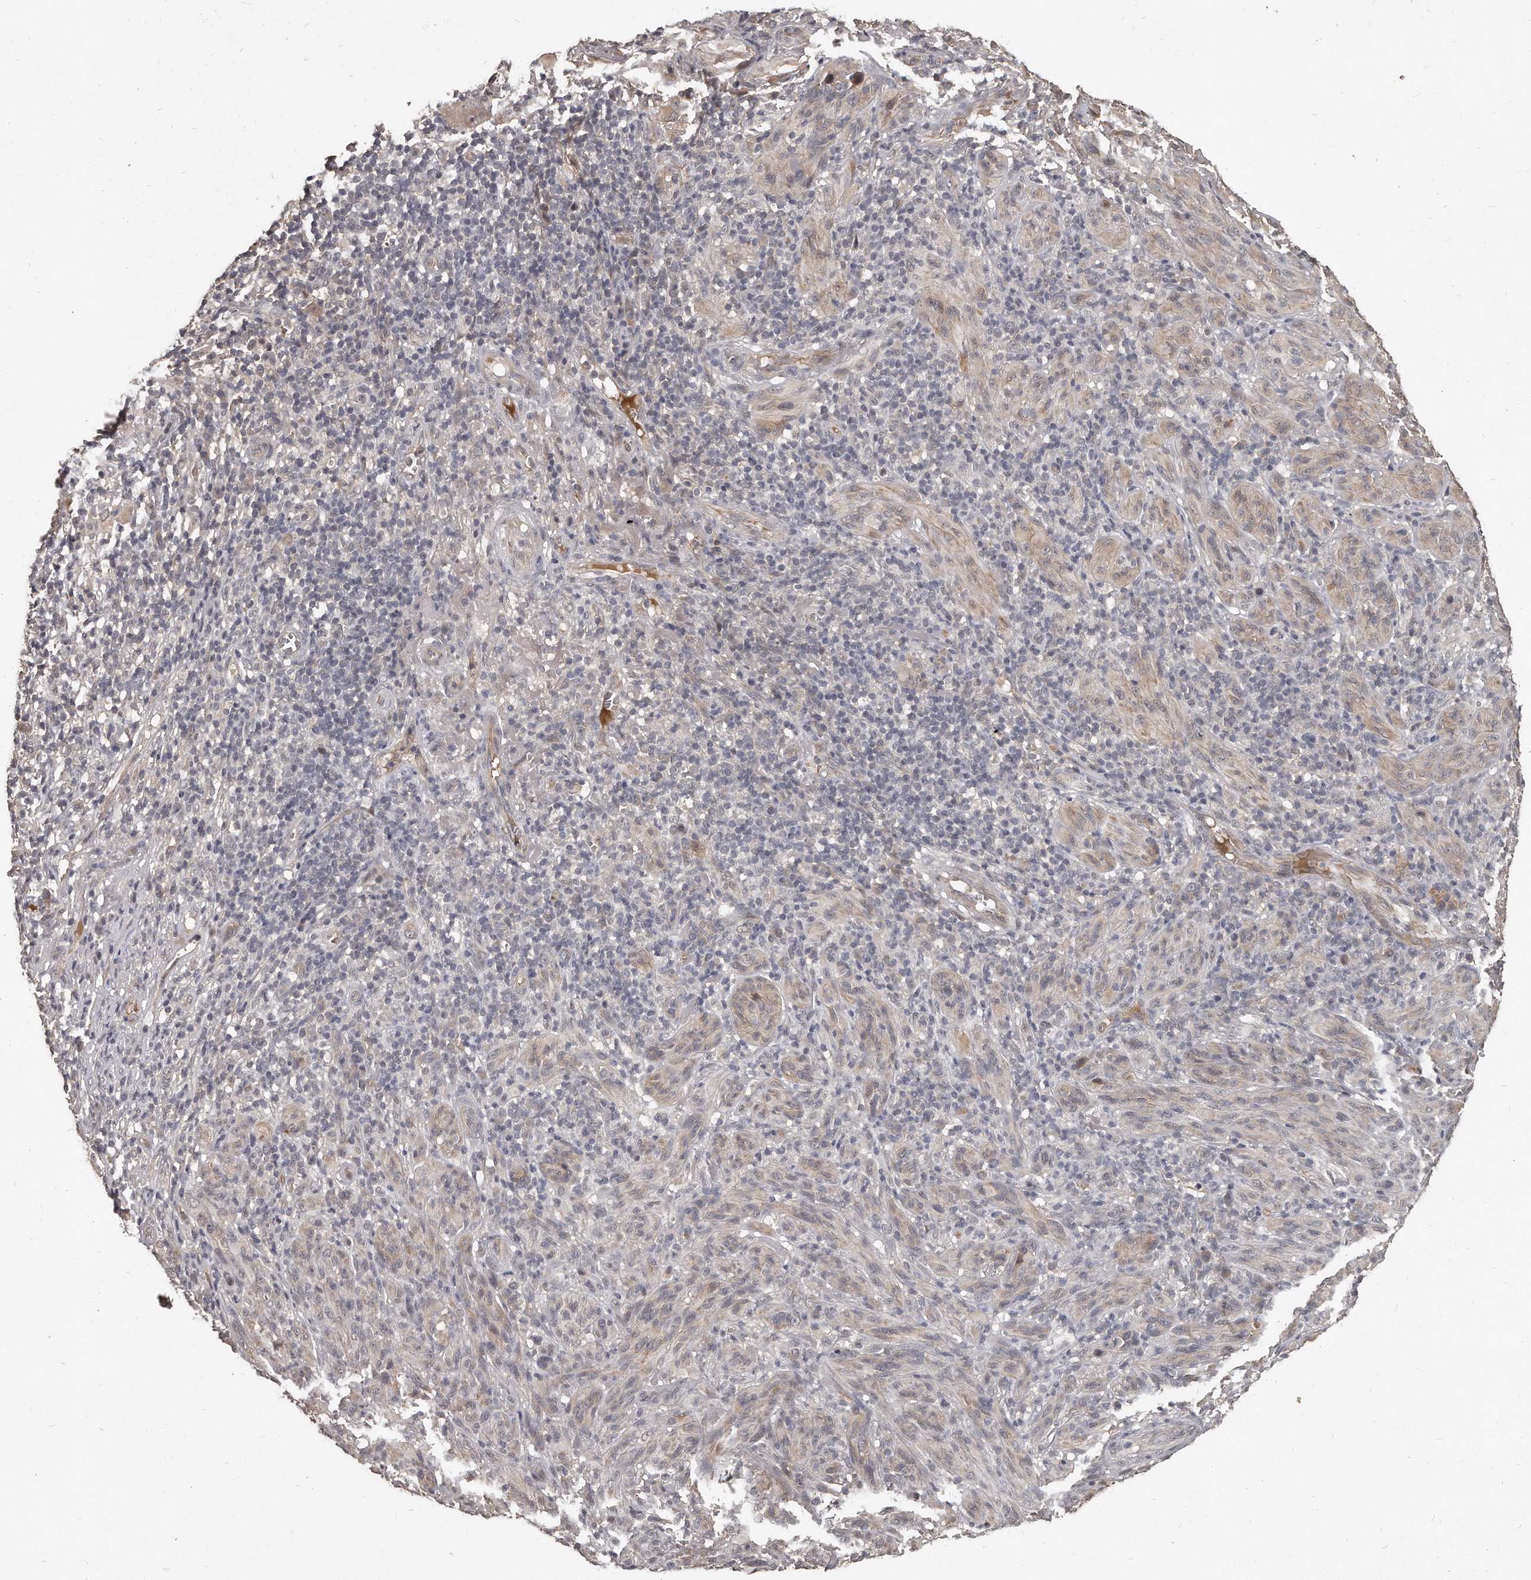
{"staining": {"intensity": "weak", "quantity": "25%-75%", "location": "cytoplasmic/membranous"}, "tissue": "melanoma", "cell_type": "Tumor cells", "image_type": "cancer", "snomed": [{"axis": "morphology", "description": "Malignant melanoma, NOS"}, {"axis": "topography", "description": "Skin of head"}], "caption": "Malignant melanoma stained with IHC reveals weak cytoplasmic/membranous positivity in about 25%-75% of tumor cells.", "gene": "GRB10", "patient": {"sex": "male", "age": 96}}